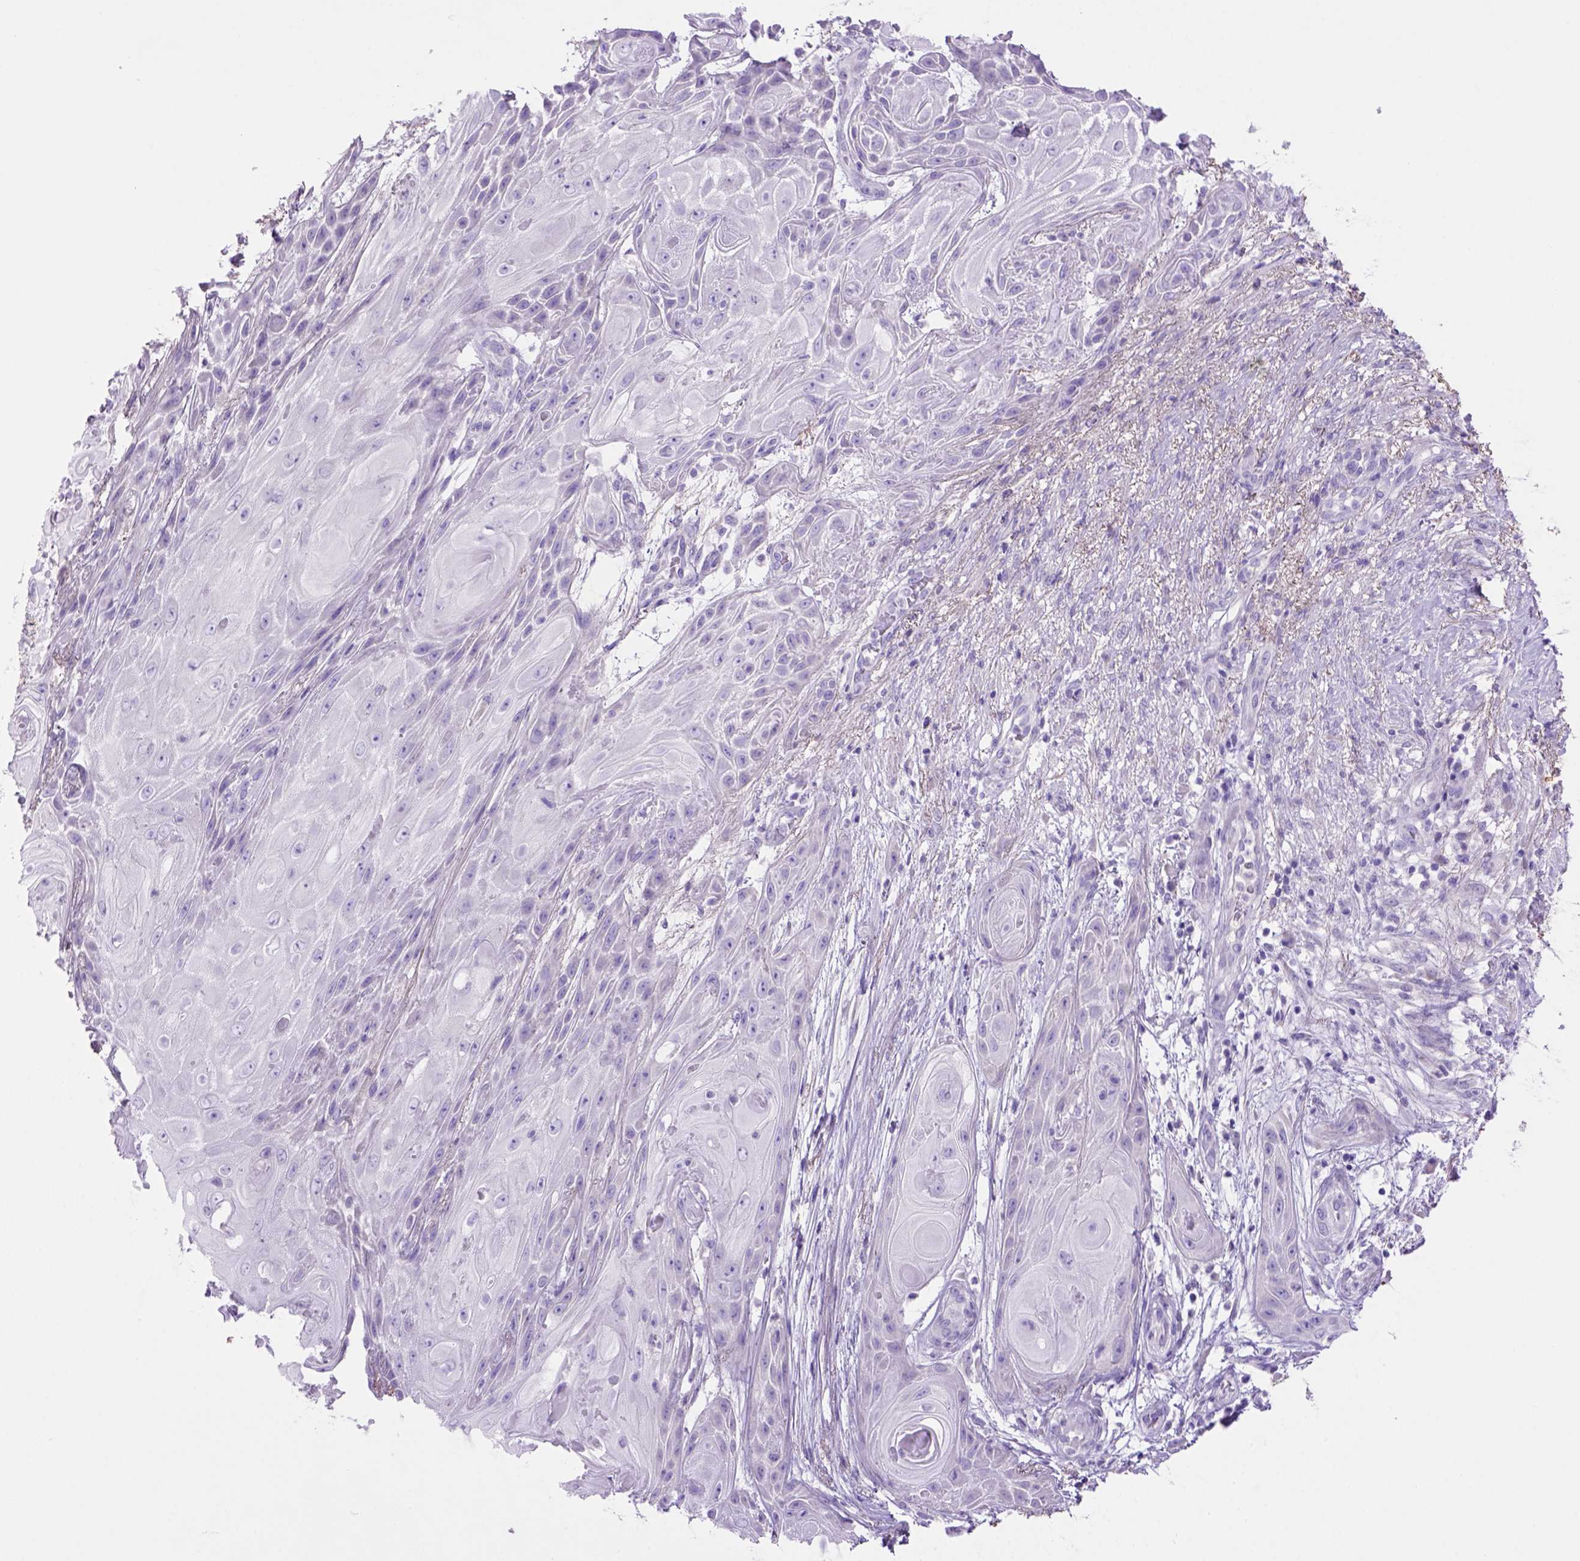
{"staining": {"intensity": "negative", "quantity": "none", "location": "none"}, "tissue": "skin cancer", "cell_type": "Tumor cells", "image_type": "cancer", "snomed": [{"axis": "morphology", "description": "Squamous cell carcinoma, NOS"}, {"axis": "topography", "description": "Skin"}], "caption": "This photomicrograph is of skin cancer stained with immunohistochemistry to label a protein in brown with the nuclei are counter-stained blue. There is no positivity in tumor cells. Brightfield microscopy of IHC stained with DAB (brown) and hematoxylin (blue), captured at high magnification.", "gene": "SIRPD", "patient": {"sex": "male", "age": 62}}